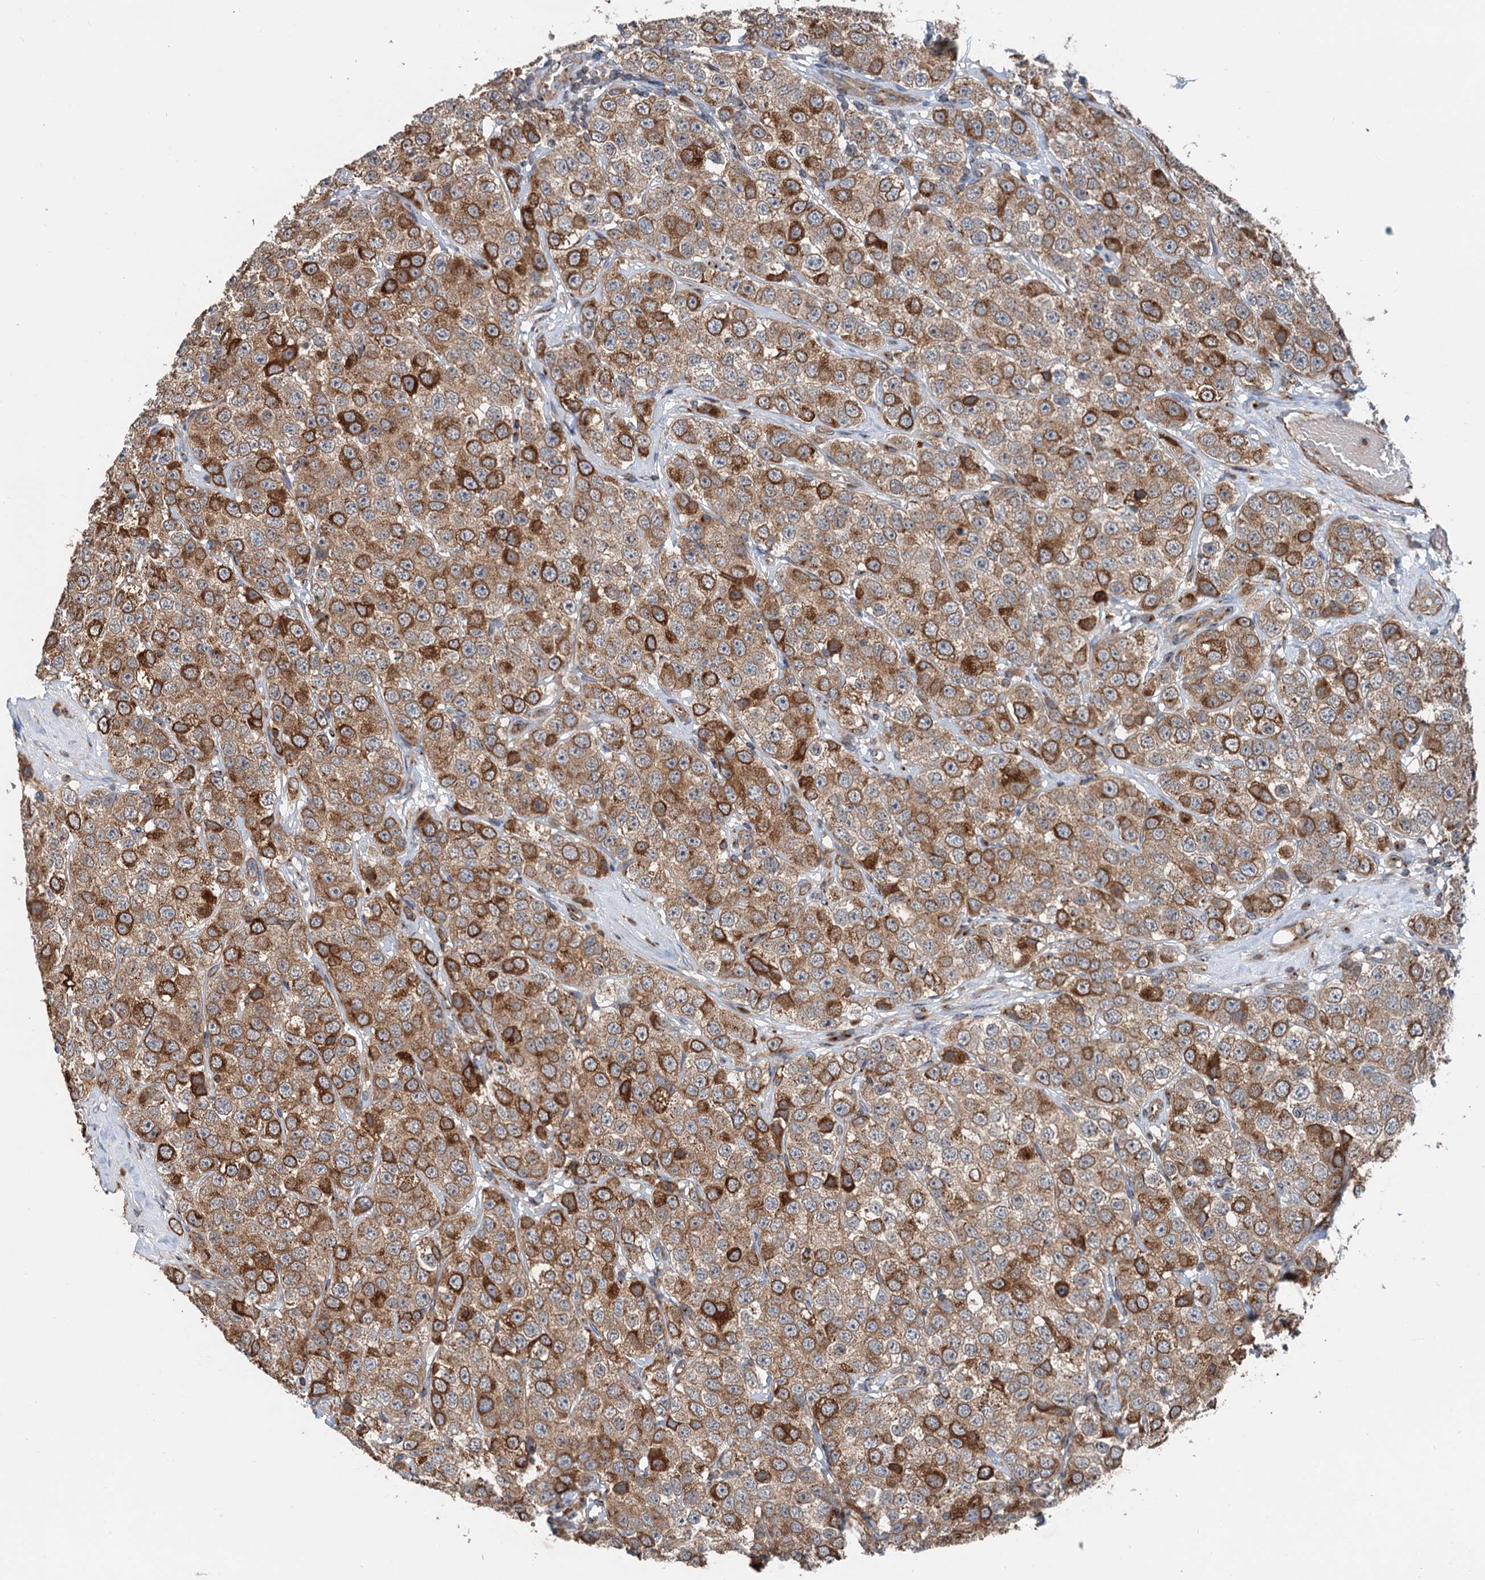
{"staining": {"intensity": "strong", "quantity": "25%-75%", "location": "cytoplasmic/membranous"}, "tissue": "testis cancer", "cell_type": "Tumor cells", "image_type": "cancer", "snomed": [{"axis": "morphology", "description": "Seminoma, NOS"}, {"axis": "topography", "description": "Testis"}], "caption": "Immunohistochemical staining of human seminoma (testis) shows high levels of strong cytoplasmic/membranous protein positivity in approximately 25%-75% of tumor cells. The staining was performed using DAB to visualize the protein expression in brown, while the nuclei were stained in blue with hematoxylin (Magnification: 20x).", "gene": "ANKRD26", "patient": {"sex": "male", "age": 28}}